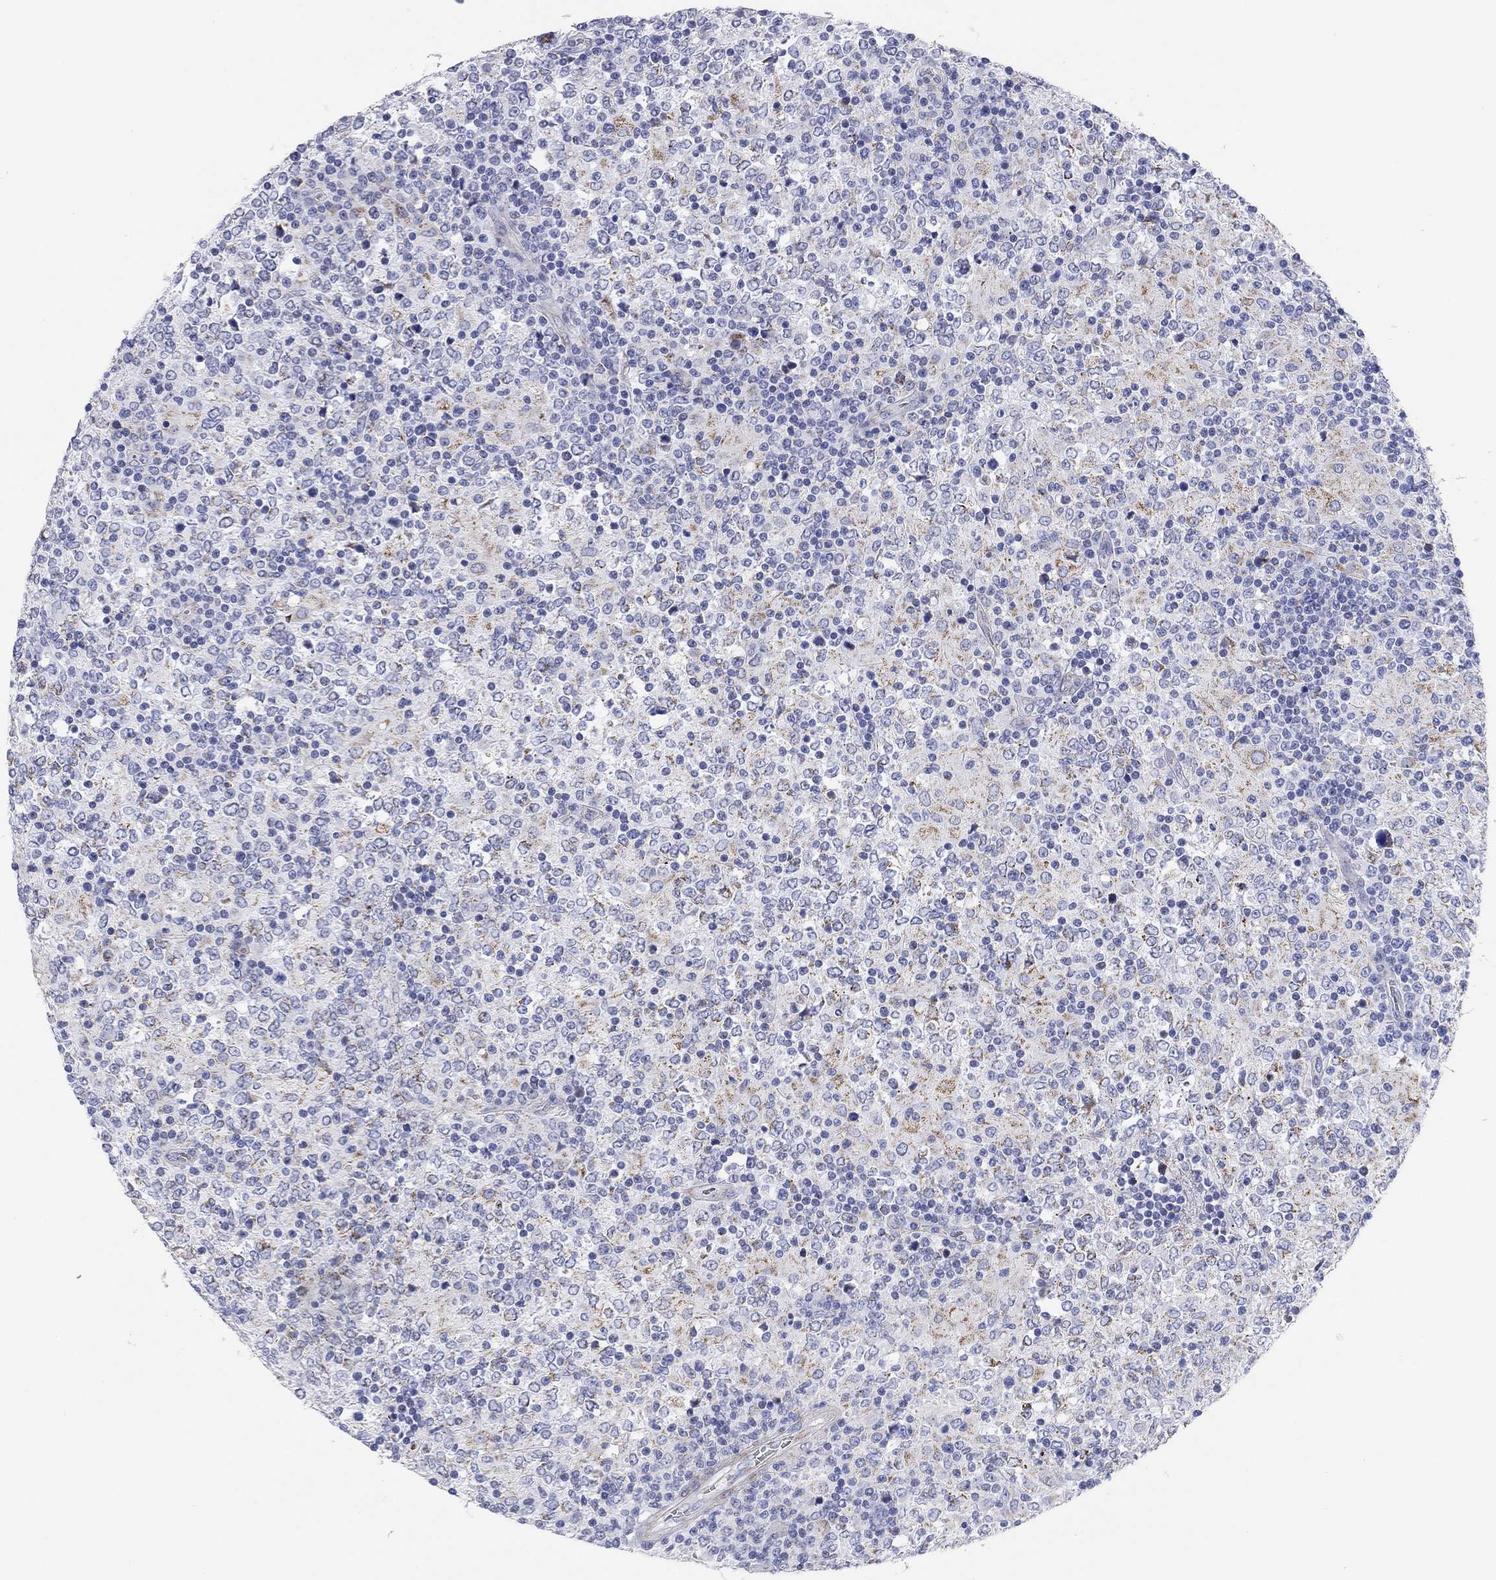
{"staining": {"intensity": "negative", "quantity": "none", "location": "none"}, "tissue": "lymphoma", "cell_type": "Tumor cells", "image_type": "cancer", "snomed": [{"axis": "morphology", "description": "Malignant lymphoma, non-Hodgkin's type, High grade"}, {"axis": "topography", "description": "Lymph node"}], "caption": "High-grade malignant lymphoma, non-Hodgkin's type was stained to show a protein in brown. There is no significant expression in tumor cells.", "gene": "CHI3L2", "patient": {"sex": "female", "age": 84}}